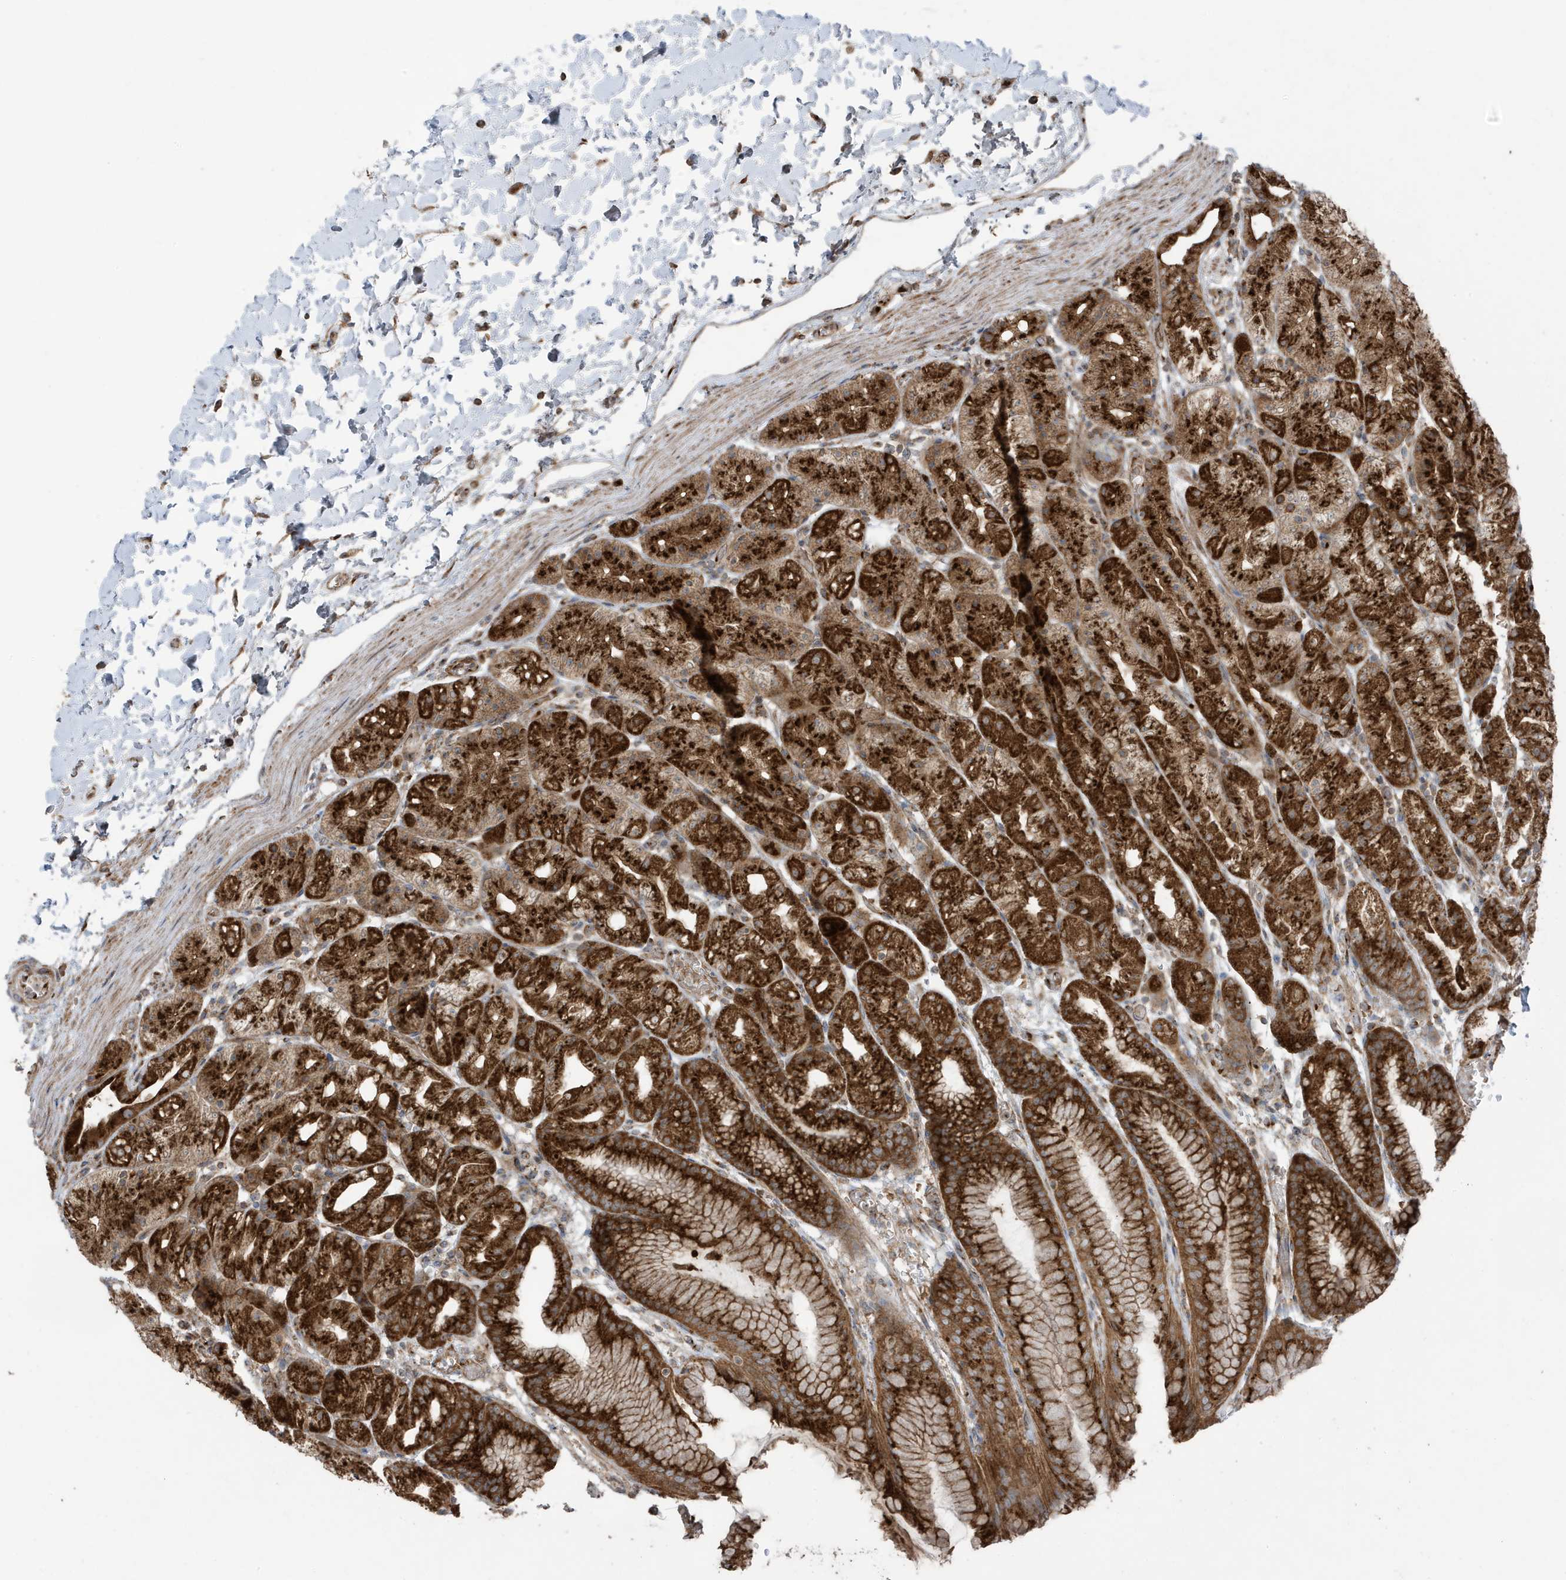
{"staining": {"intensity": "strong", "quantity": ">75%", "location": "cytoplasmic/membranous"}, "tissue": "stomach", "cell_type": "Glandular cells", "image_type": "normal", "snomed": [{"axis": "morphology", "description": "Normal tissue, NOS"}, {"axis": "topography", "description": "Stomach, upper"}], "caption": "Immunohistochemical staining of benign human stomach displays high levels of strong cytoplasmic/membranous expression in about >75% of glandular cells.", "gene": "GOLGA4", "patient": {"sex": "male", "age": 48}}